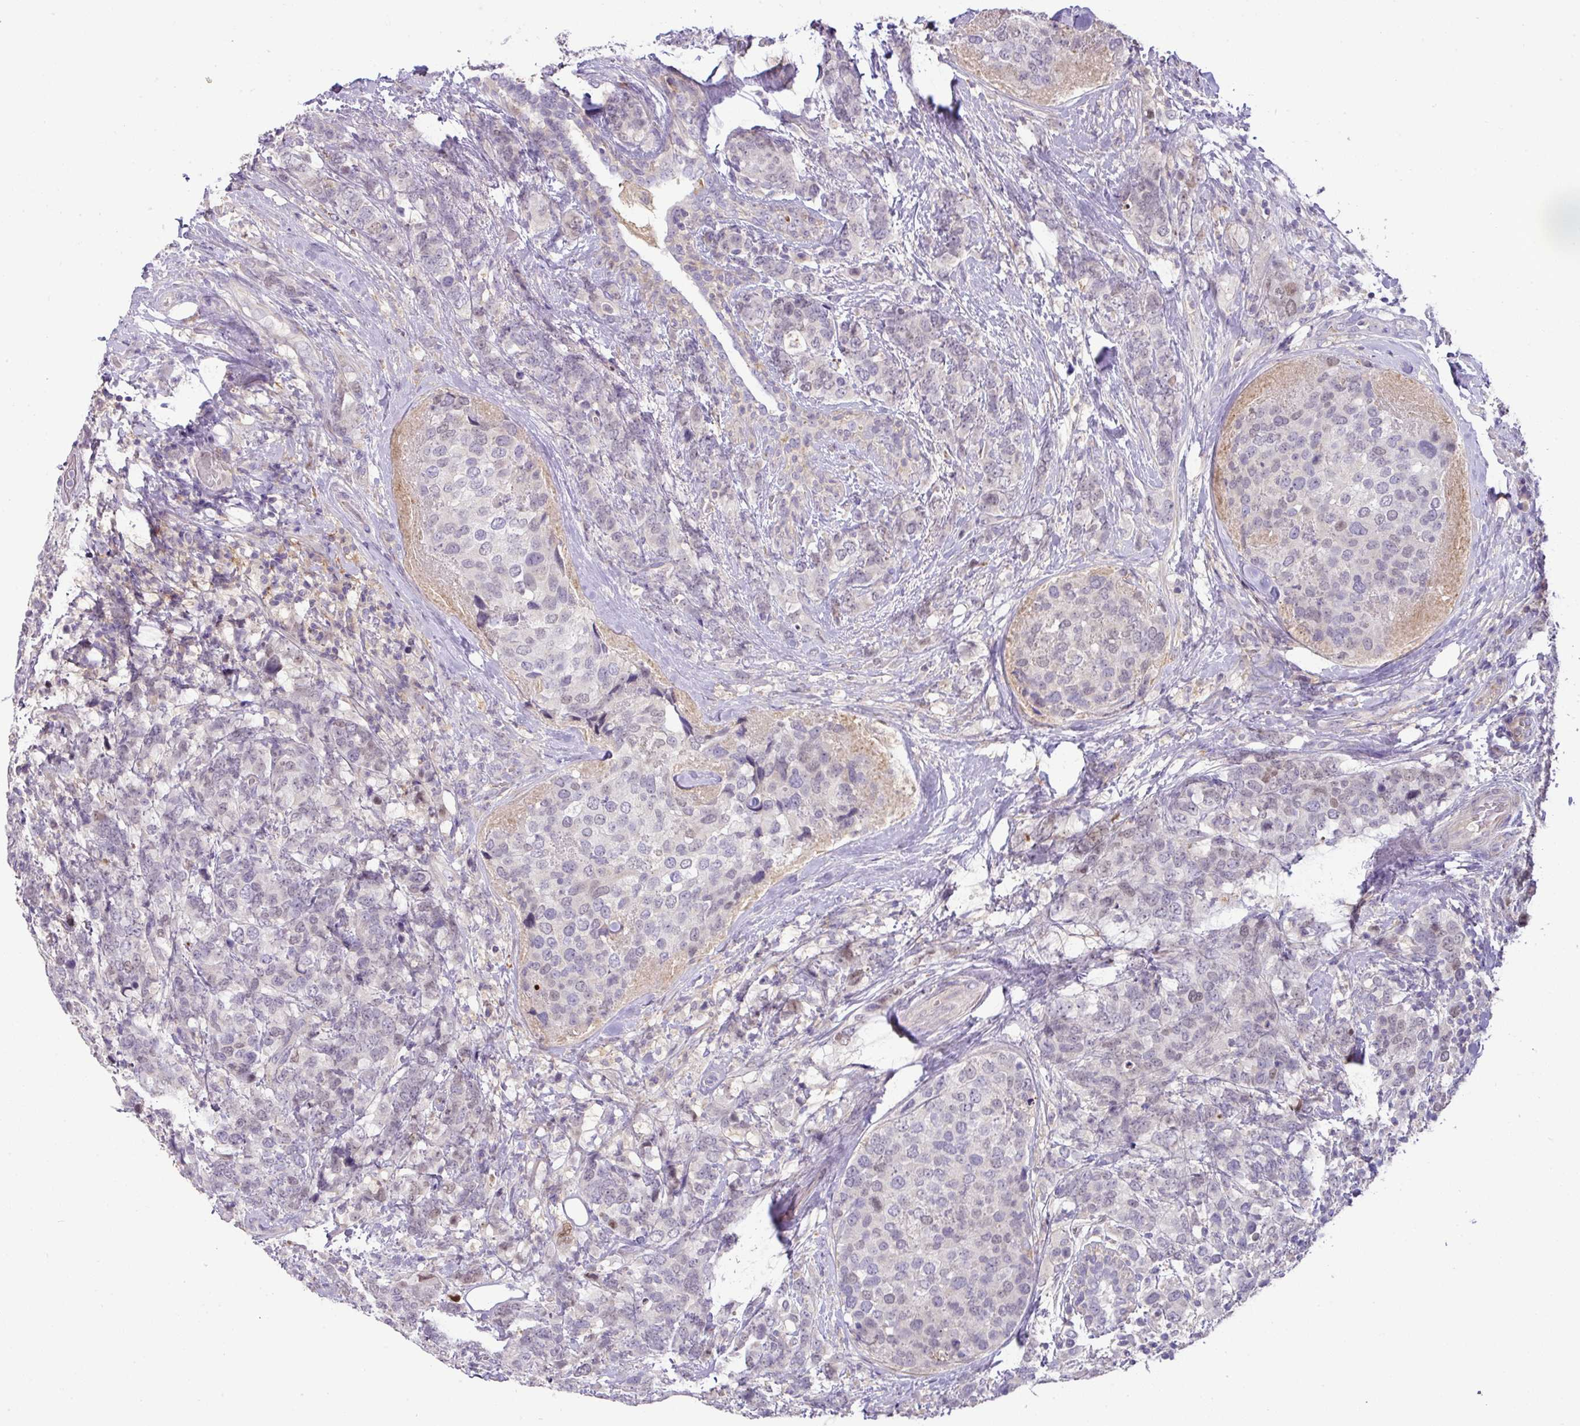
{"staining": {"intensity": "negative", "quantity": "none", "location": "none"}, "tissue": "breast cancer", "cell_type": "Tumor cells", "image_type": "cancer", "snomed": [{"axis": "morphology", "description": "Lobular carcinoma"}, {"axis": "topography", "description": "Breast"}], "caption": "There is no significant staining in tumor cells of breast lobular carcinoma.", "gene": "HOXC13", "patient": {"sex": "female", "age": 59}}